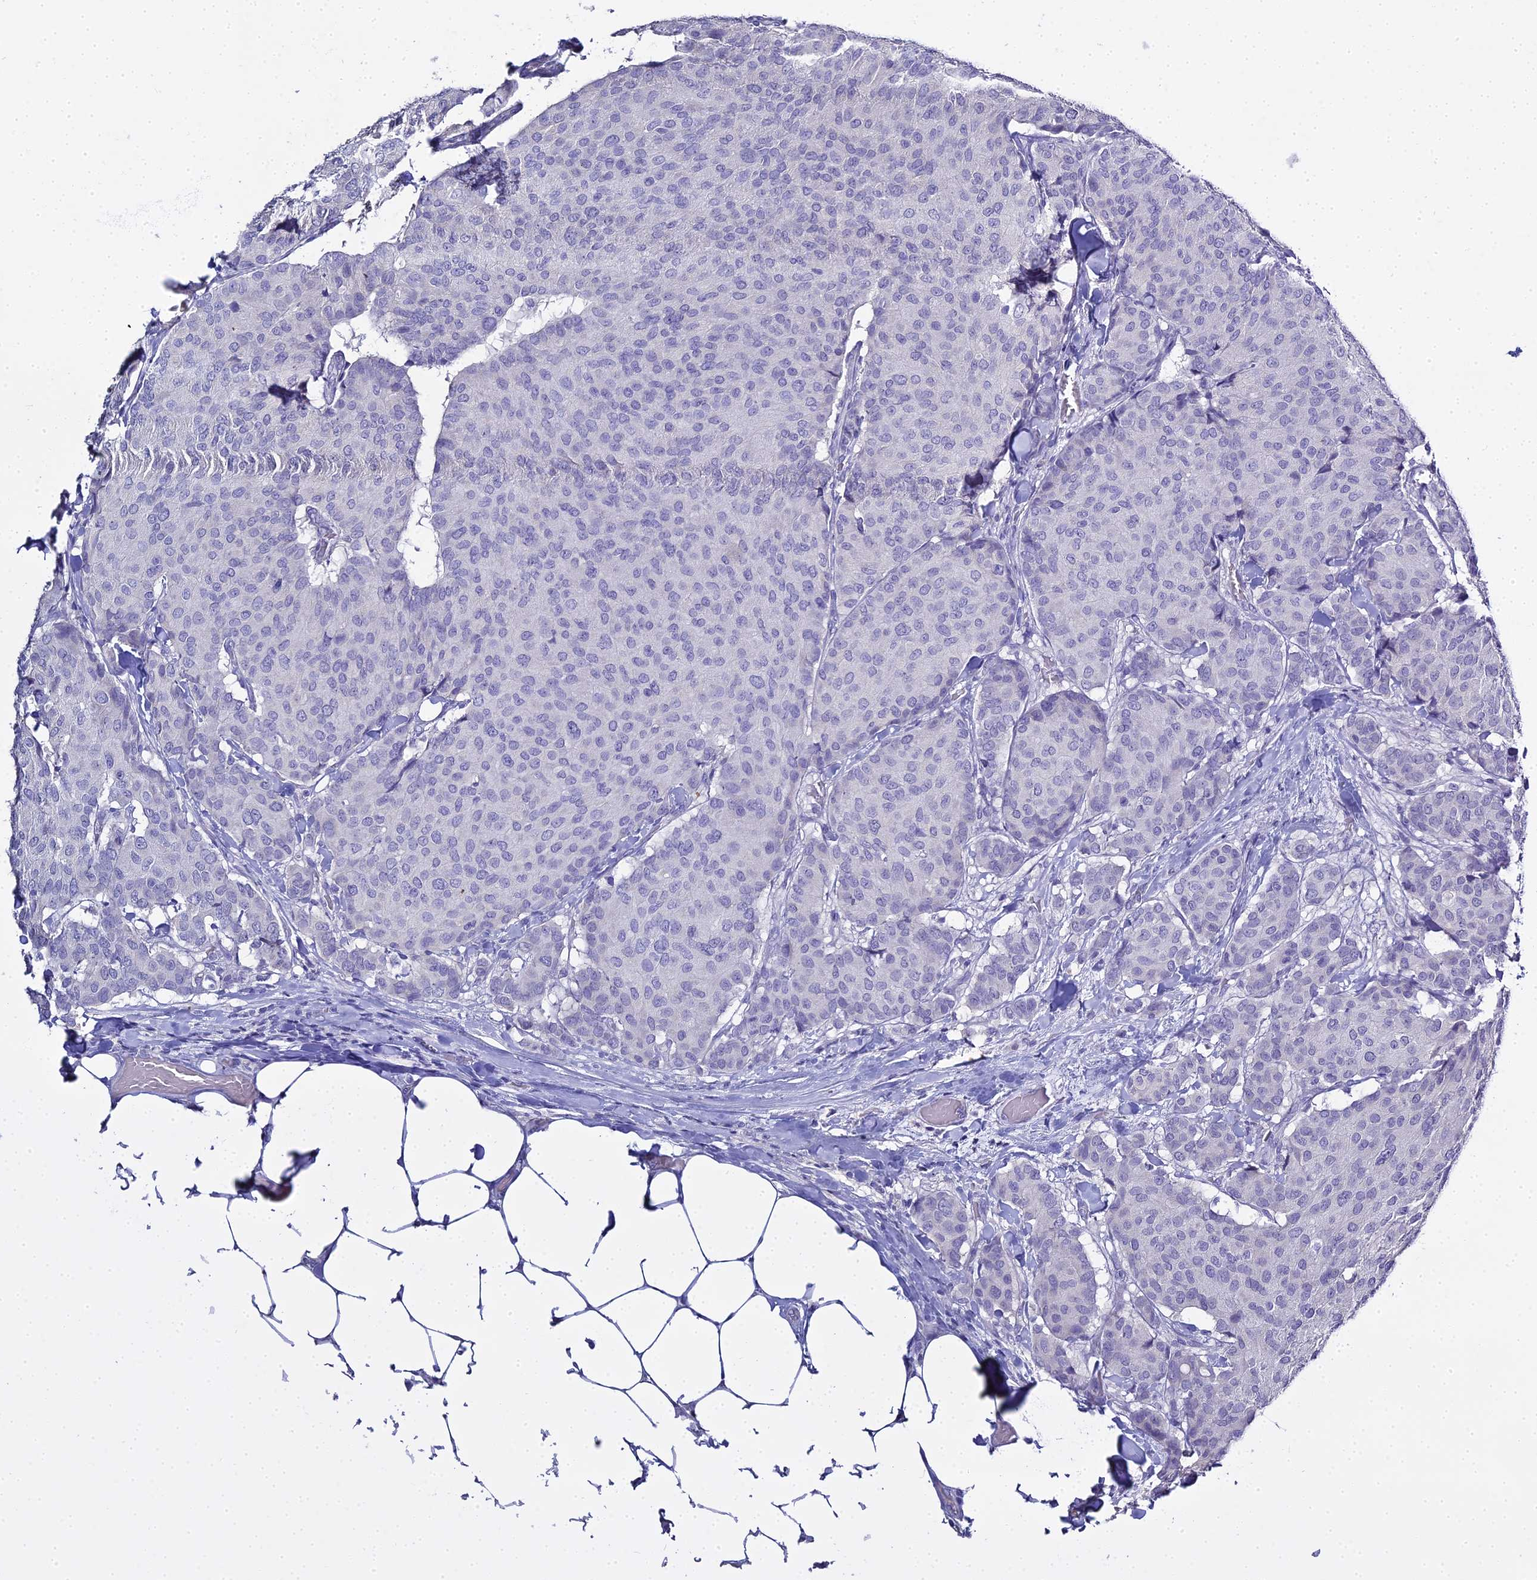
{"staining": {"intensity": "negative", "quantity": "none", "location": "none"}, "tissue": "breast cancer", "cell_type": "Tumor cells", "image_type": "cancer", "snomed": [{"axis": "morphology", "description": "Duct carcinoma"}, {"axis": "topography", "description": "Breast"}], "caption": "A high-resolution micrograph shows immunohistochemistry (IHC) staining of invasive ductal carcinoma (breast), which shows no significant expression in tumor cells.", "gene": "S100A7", "patient": {"sex": "female", "age": 75}}